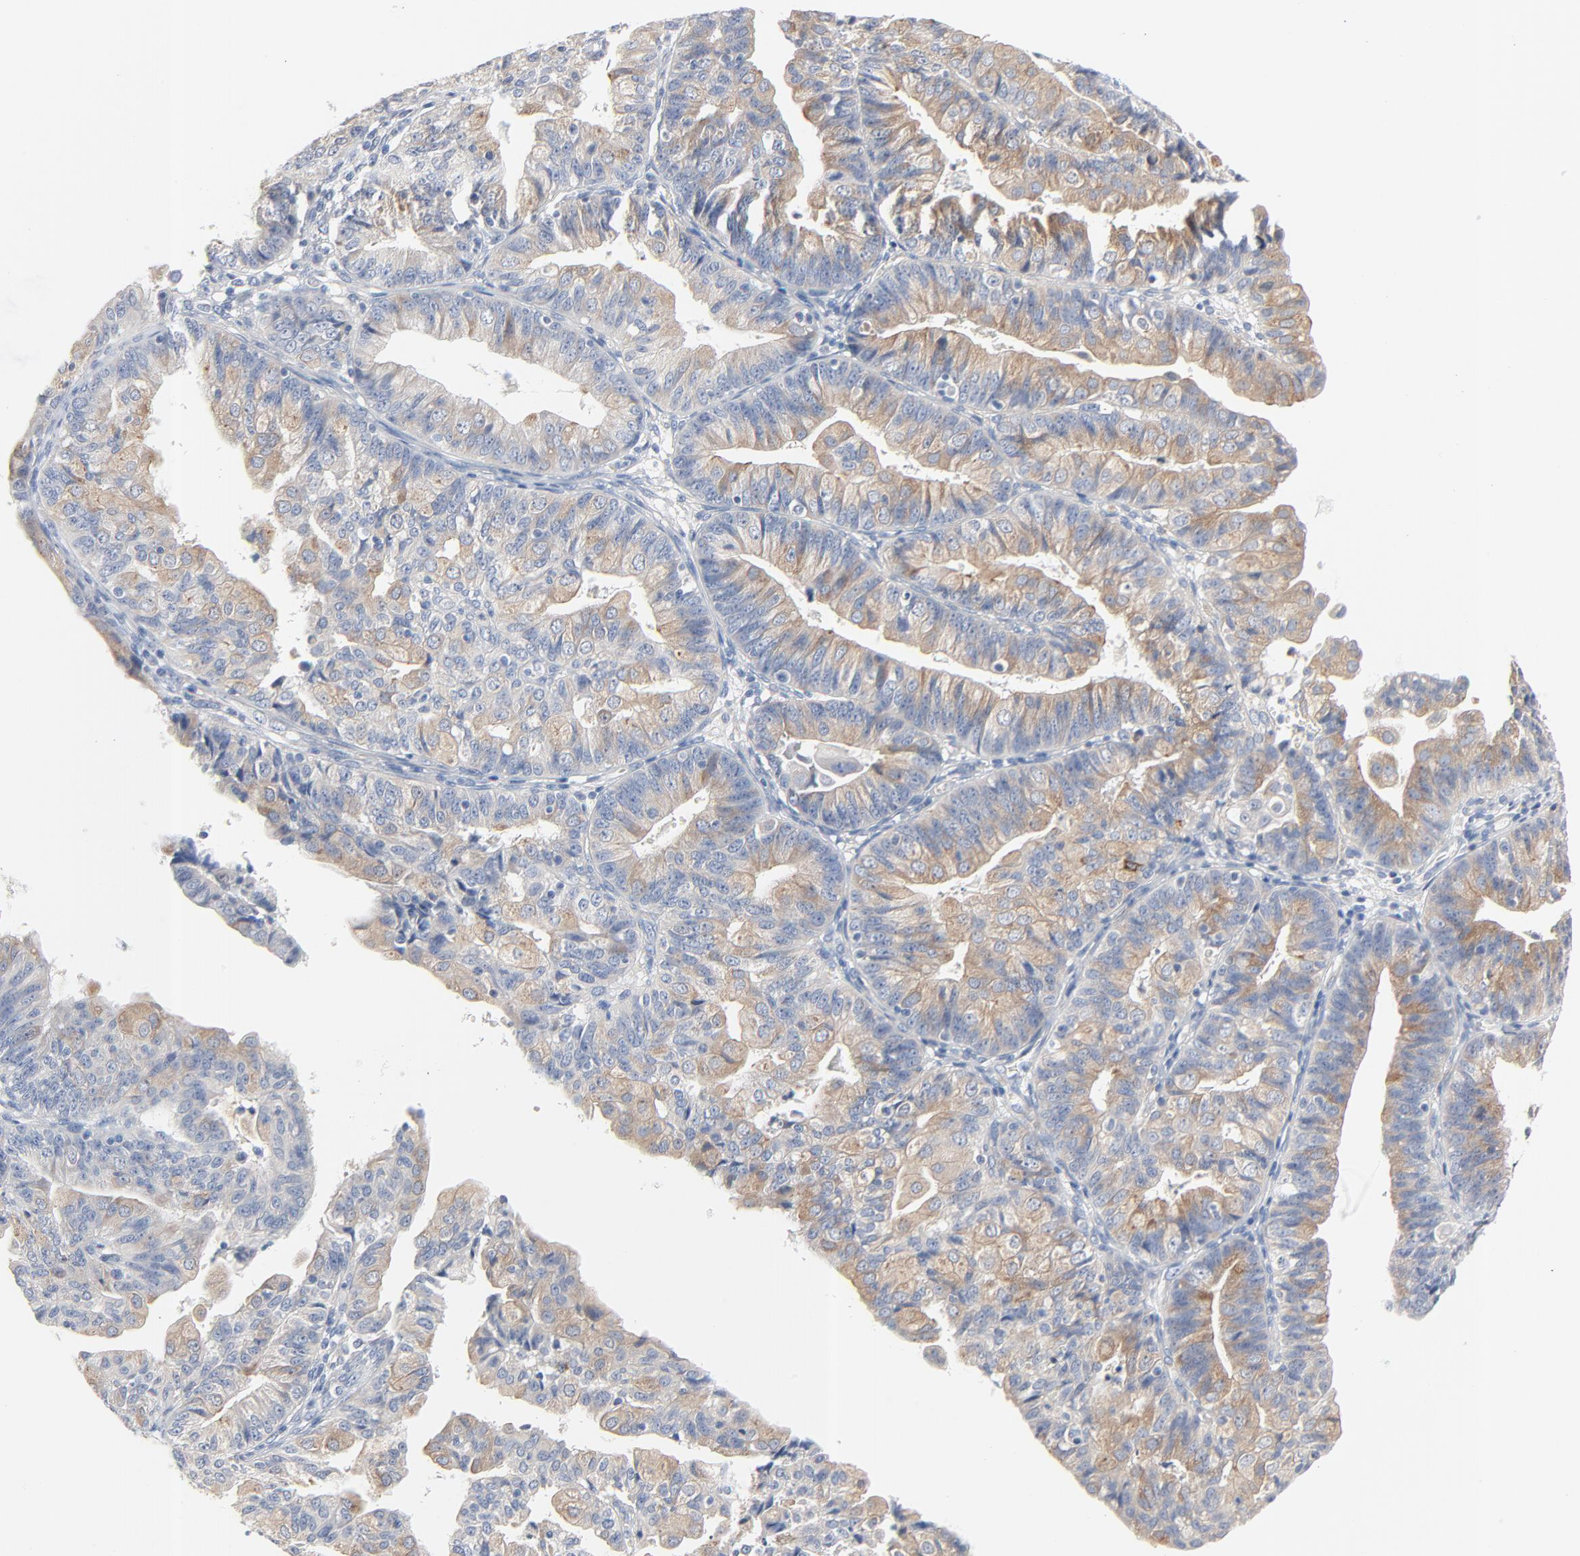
{"staining": {"intensity": "weak", "quantity": ">75%", "location": "cytoplasmic/membranous"}, "tissue": "endometrial cancer", "cell_type": "Tumor cells", "image_type": "cancer", "snomed": [{"axis": "morphology", "description": "Adenocarcinoma, NOS"}, {"axis": "topography", "description": "Endometrium"}], "caption": "Immunohistochemistry (IHC) of endometrial cancer (adenocarcinoma) demonstrates low levels of weak cytoplasmic/membranous expression in about >75% of tumor cells.", "gene": "IFT43", "patient": {"sex": "female", "age": 56}}